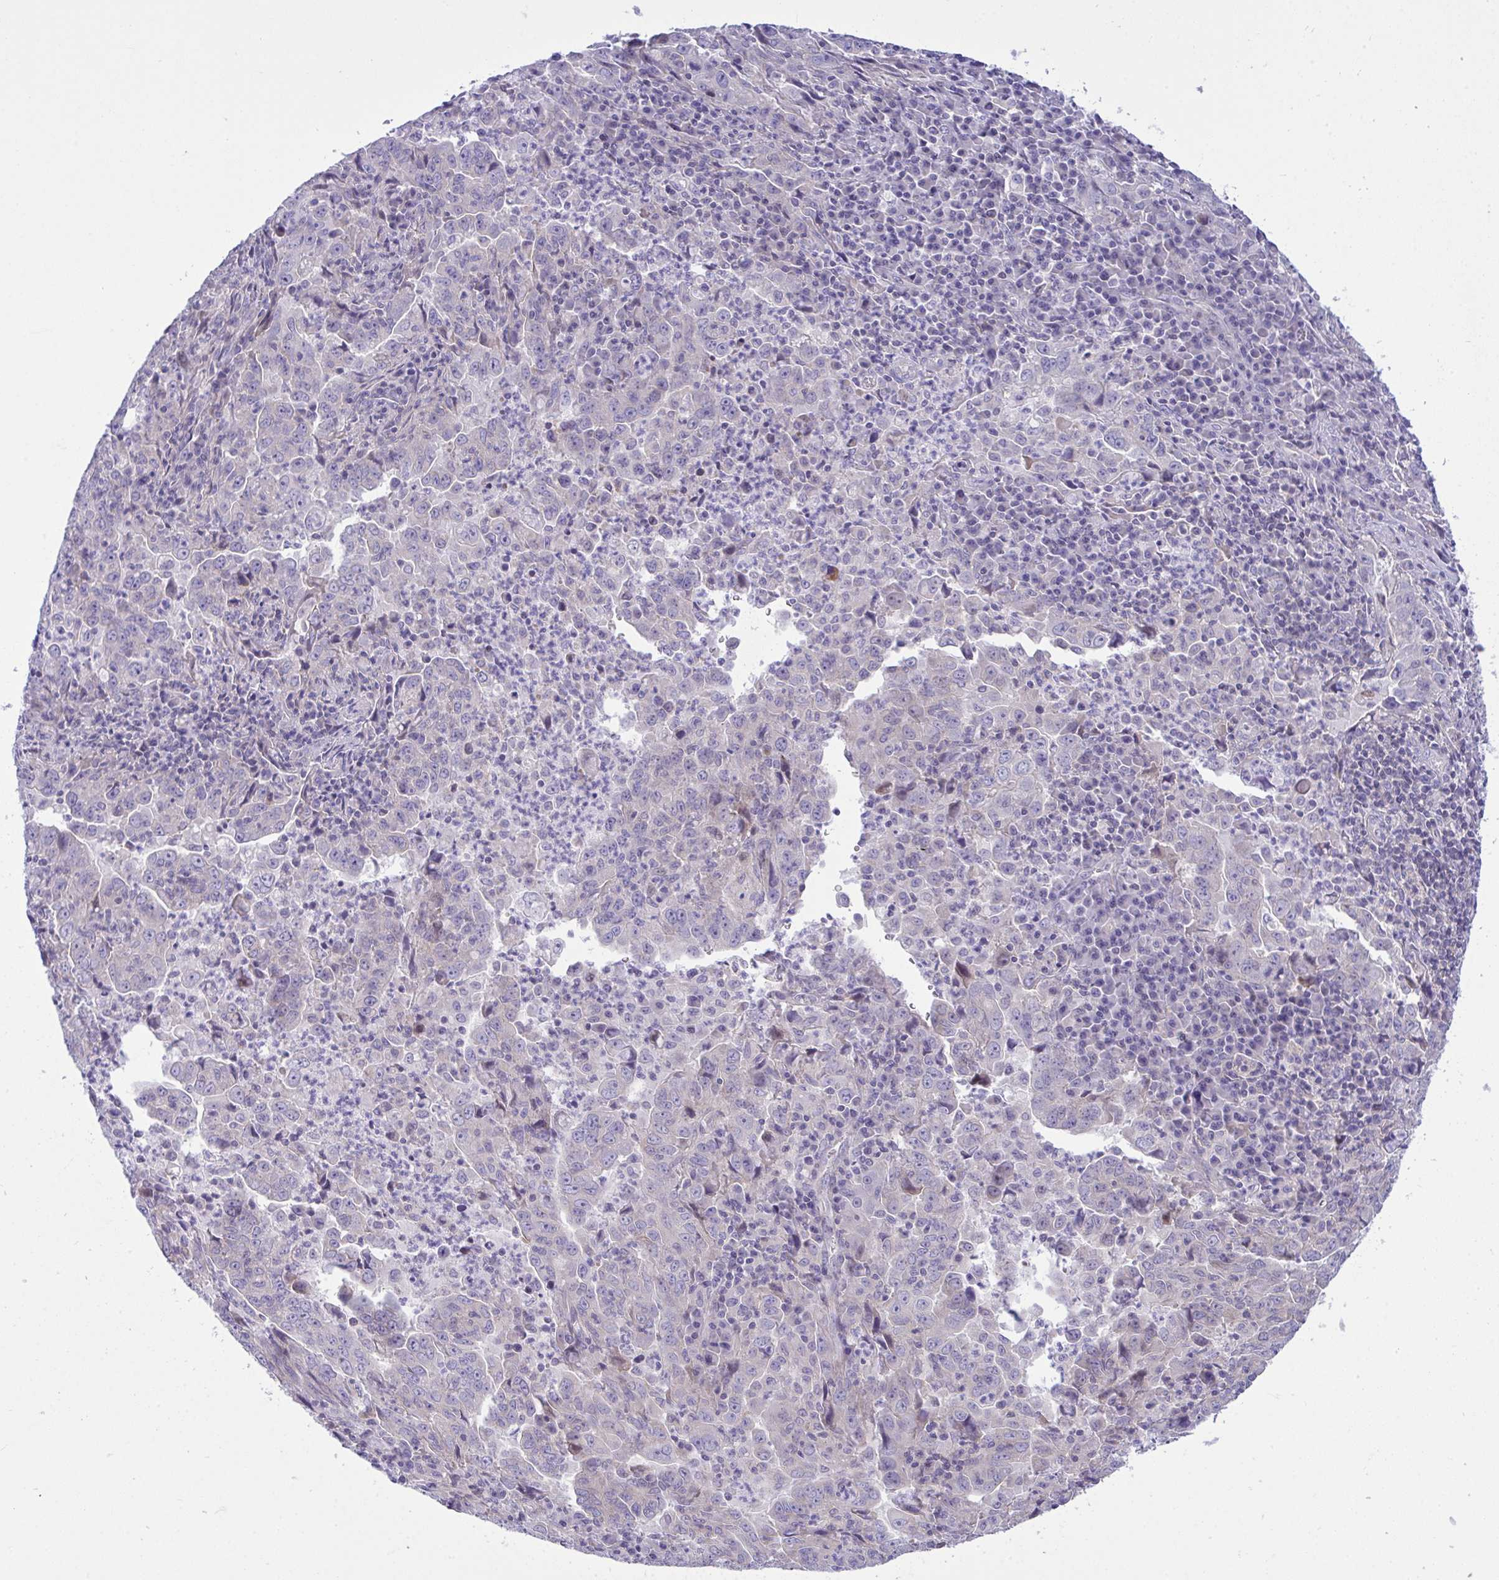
{"staining": {"intensity": "negative", "quantity": "none", "location": "none"}, "tissue": "lung cancer", "cell_type": "Tumor cells", "image_type": "cancer", "snomed": [{"axis": "morphology", "description": "Adenocarcinoma, NOS"}, {"axis": "topography", "description": "Lung"}], "caption": "IHC photomicrograph of lung cancer (adenocarcinoma) stained for a protein (brown), which displays no positivity in tumor cells.", "gene": "WDR97", "patient": {"sex": "male", "age": 67}}